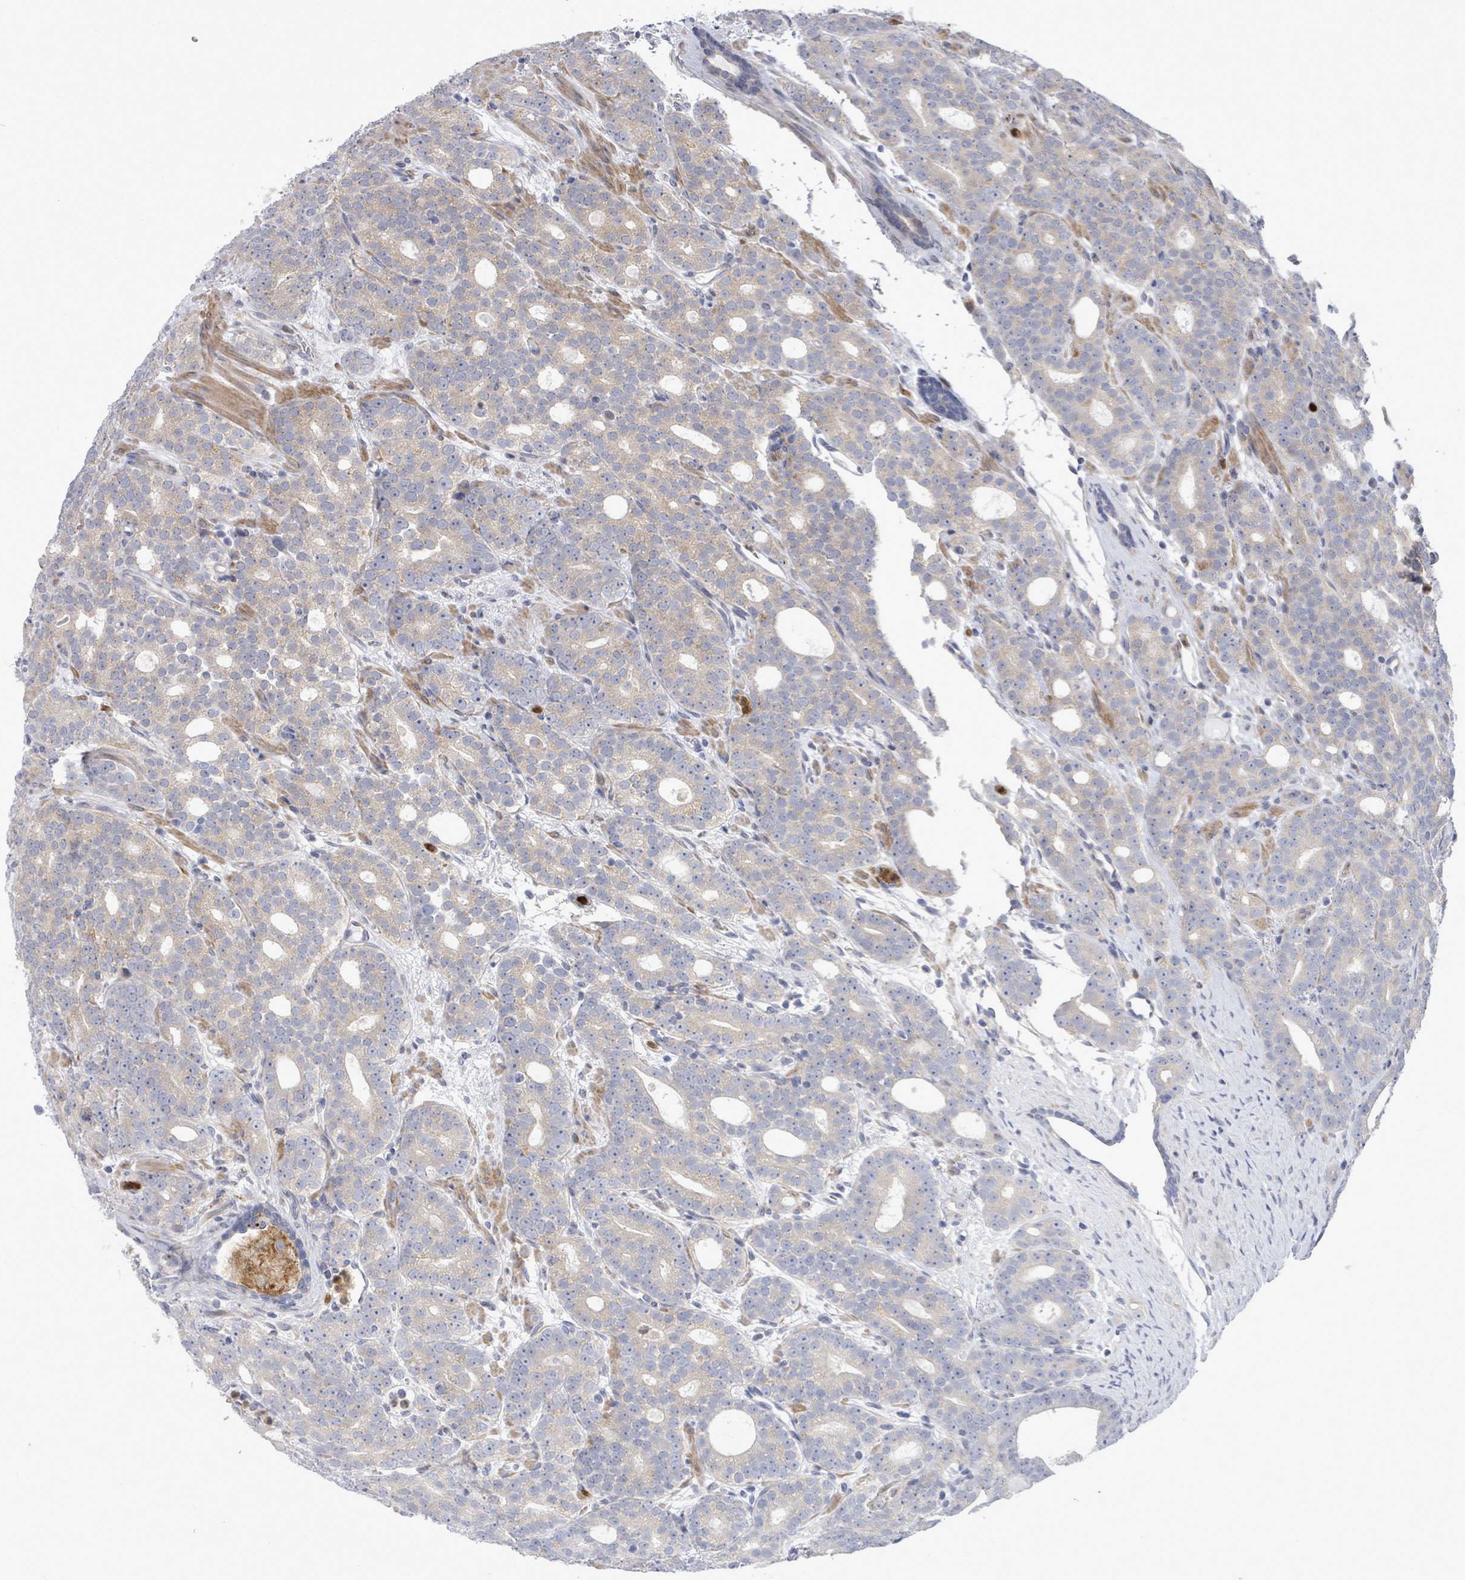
{"staining": {"intensity": "weak", "quantity": "25%-75%", "location": "cytoplasmic/membranous"}, "tissue": "prostate cancer", "cell_type": "Tumor cells", "image_type": "cancer", "snomed": [{"axis": "morphology", "description": "Adenocarcinoma, High grade"}, {"axis": "topography", "description": "Prostate"}], "caption": "High-grade adenocarcinoma (prostate) tissue reveals weak cytoplasmic/membranous staining in approximately 25%-75% of tumor cells", "gene": "SAR1A", "patient": {"sex": "male", "age": 64}}